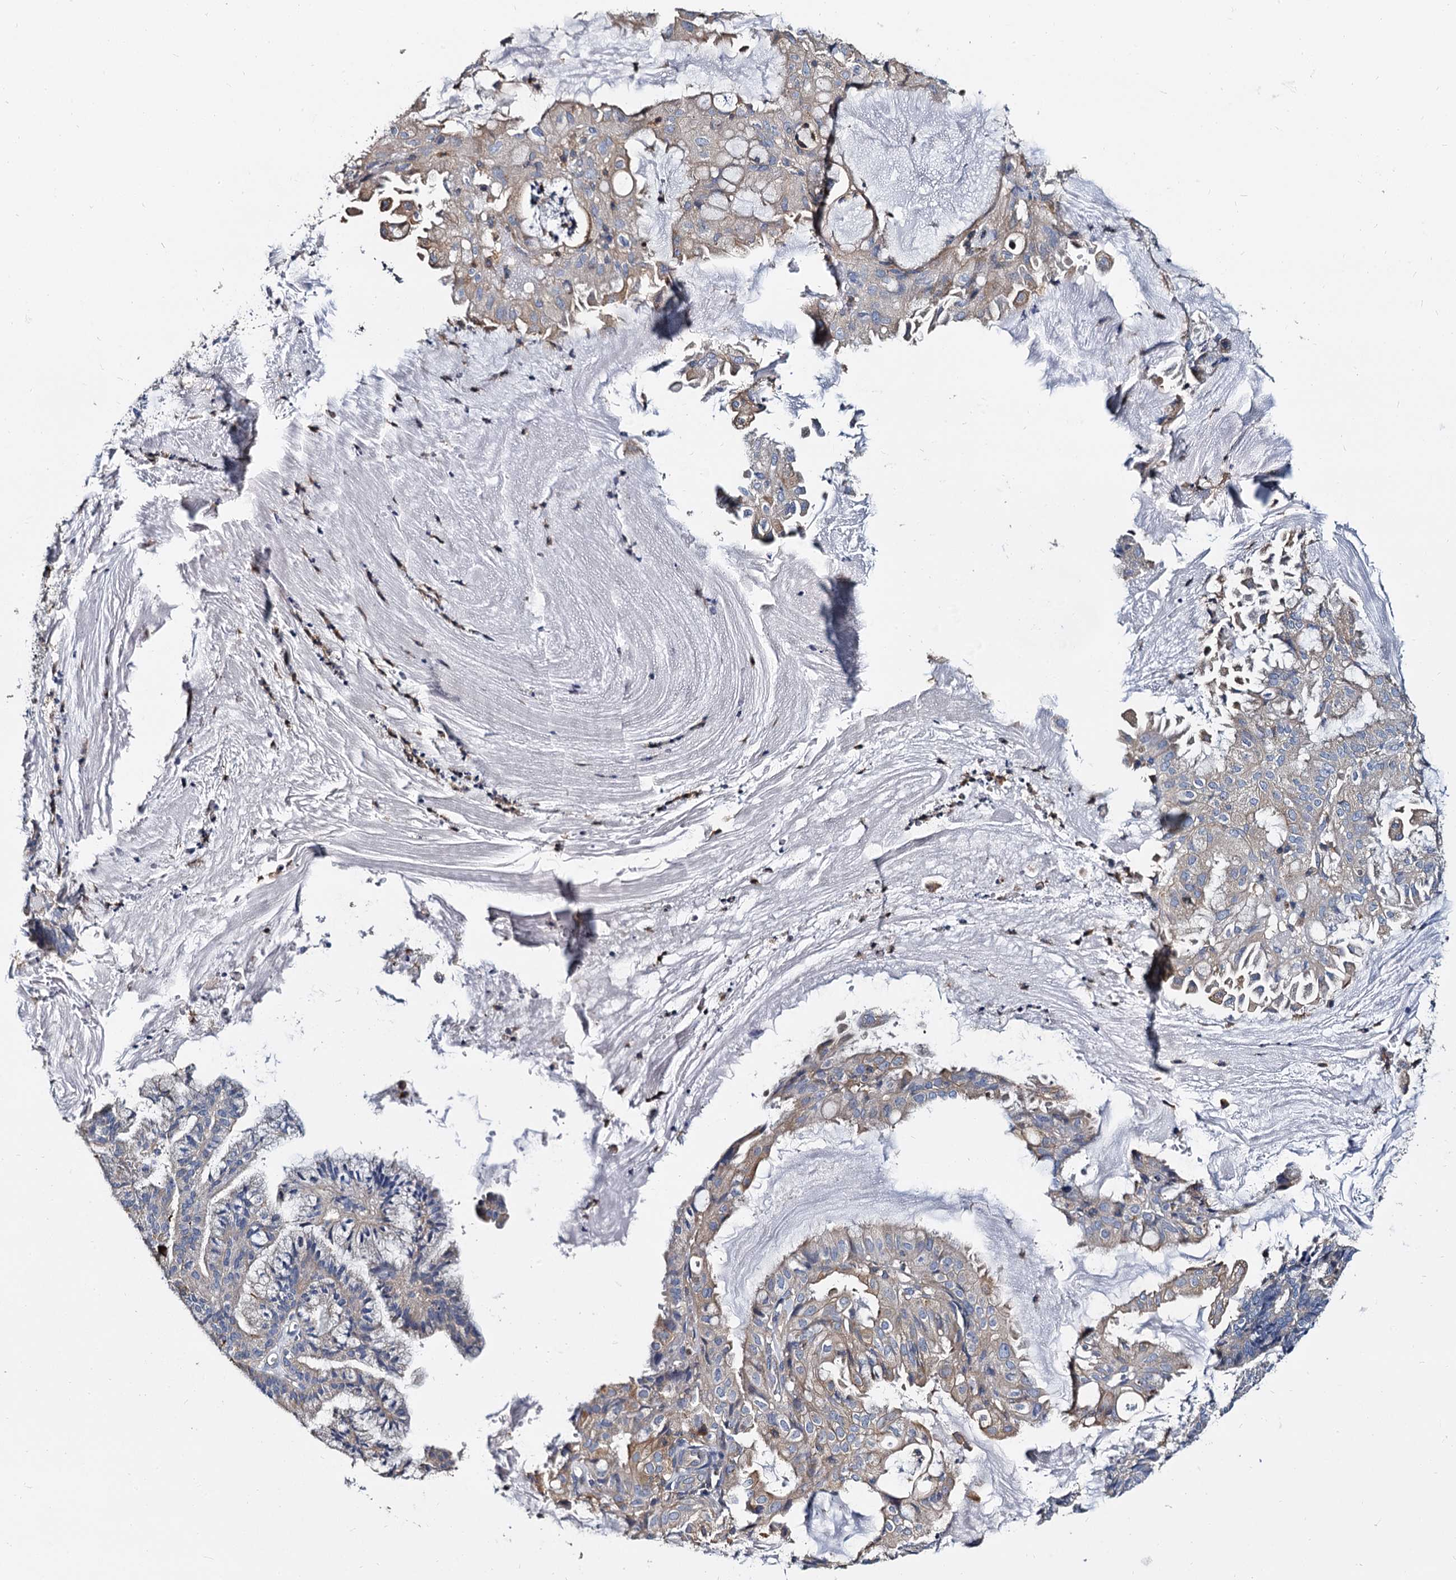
{"staining": {"intensity": "moderate", "quantity": "<25%", "location": "cytoplasmic/membranous"}, "tissue": "endometrial cancer", "cell_type": "Tumor cells", "image_type": "cancer", "snomed": [{"axis": "morphology", "description": "Adenocarcinoma, NOS"}, {"axis": "topography", "description": "Endometrium"}], "caption": "This is a photomicrograph of immunohistochemistry (IHC) staining of endometrial cancer, which shows moderate positivity in the cytoplasmic/membranous of tumor cells.", "gene": "ANKRD13A", "patient": {"sex": "female", "age": 86}}